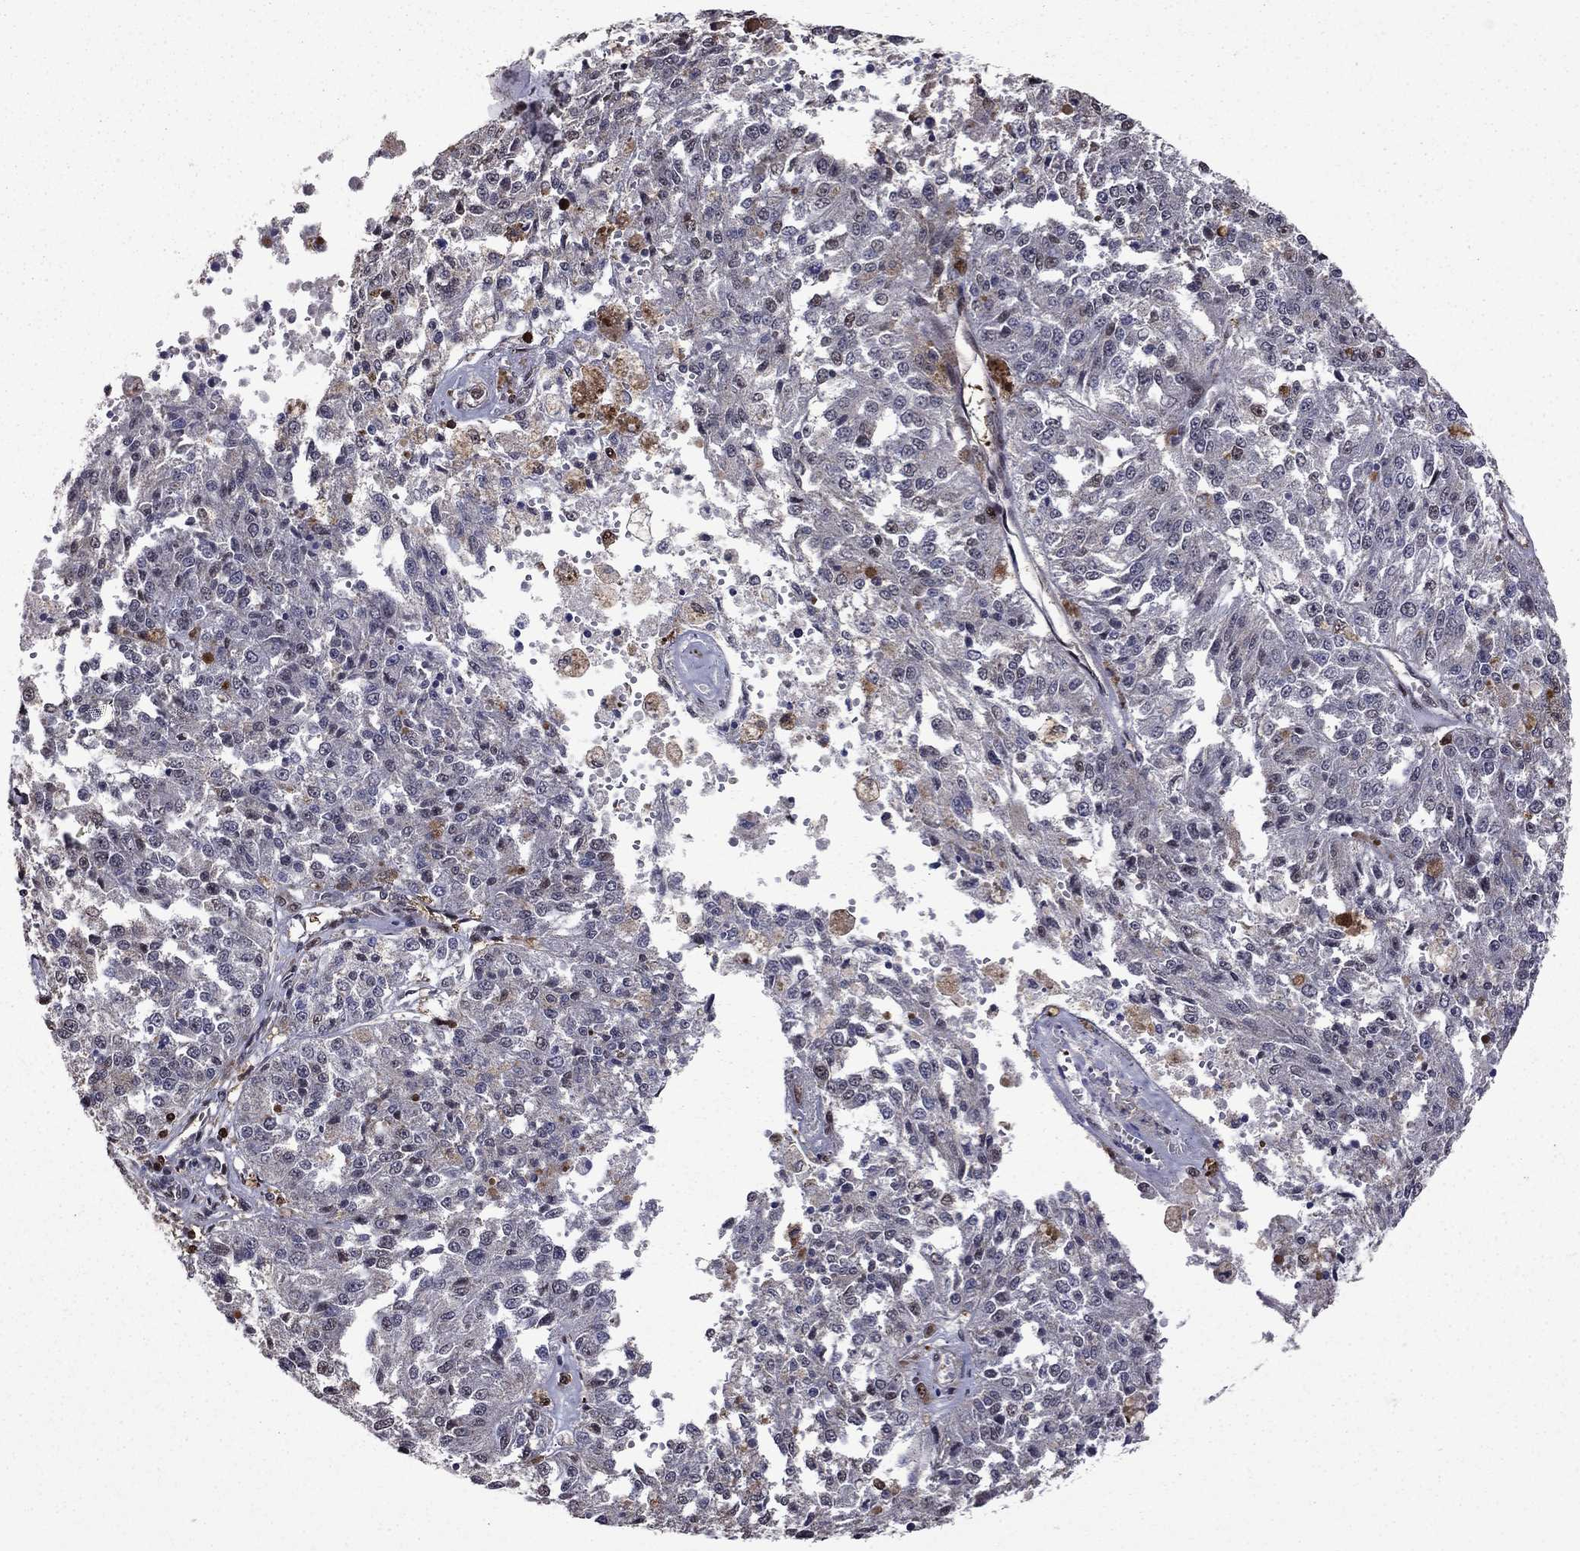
{"staining": {"intensity": "negative", "quantity": "none", "location": "none"}, "tissue": "melanoma", "cell_type": "Tumor cells", "image_type": "cancer", "snomed": [{"axis": "morphology", "description": "Malignant melanoma, Metastatic site"}, {"axis": "topography", "description": "Lymph node"}], "caption": "This is a micrograph of IHC staining of melanoma, which shows no staining in tumor cells.", "gene": "APPBP2", "patient": {"sex": "female", "age": 64}}